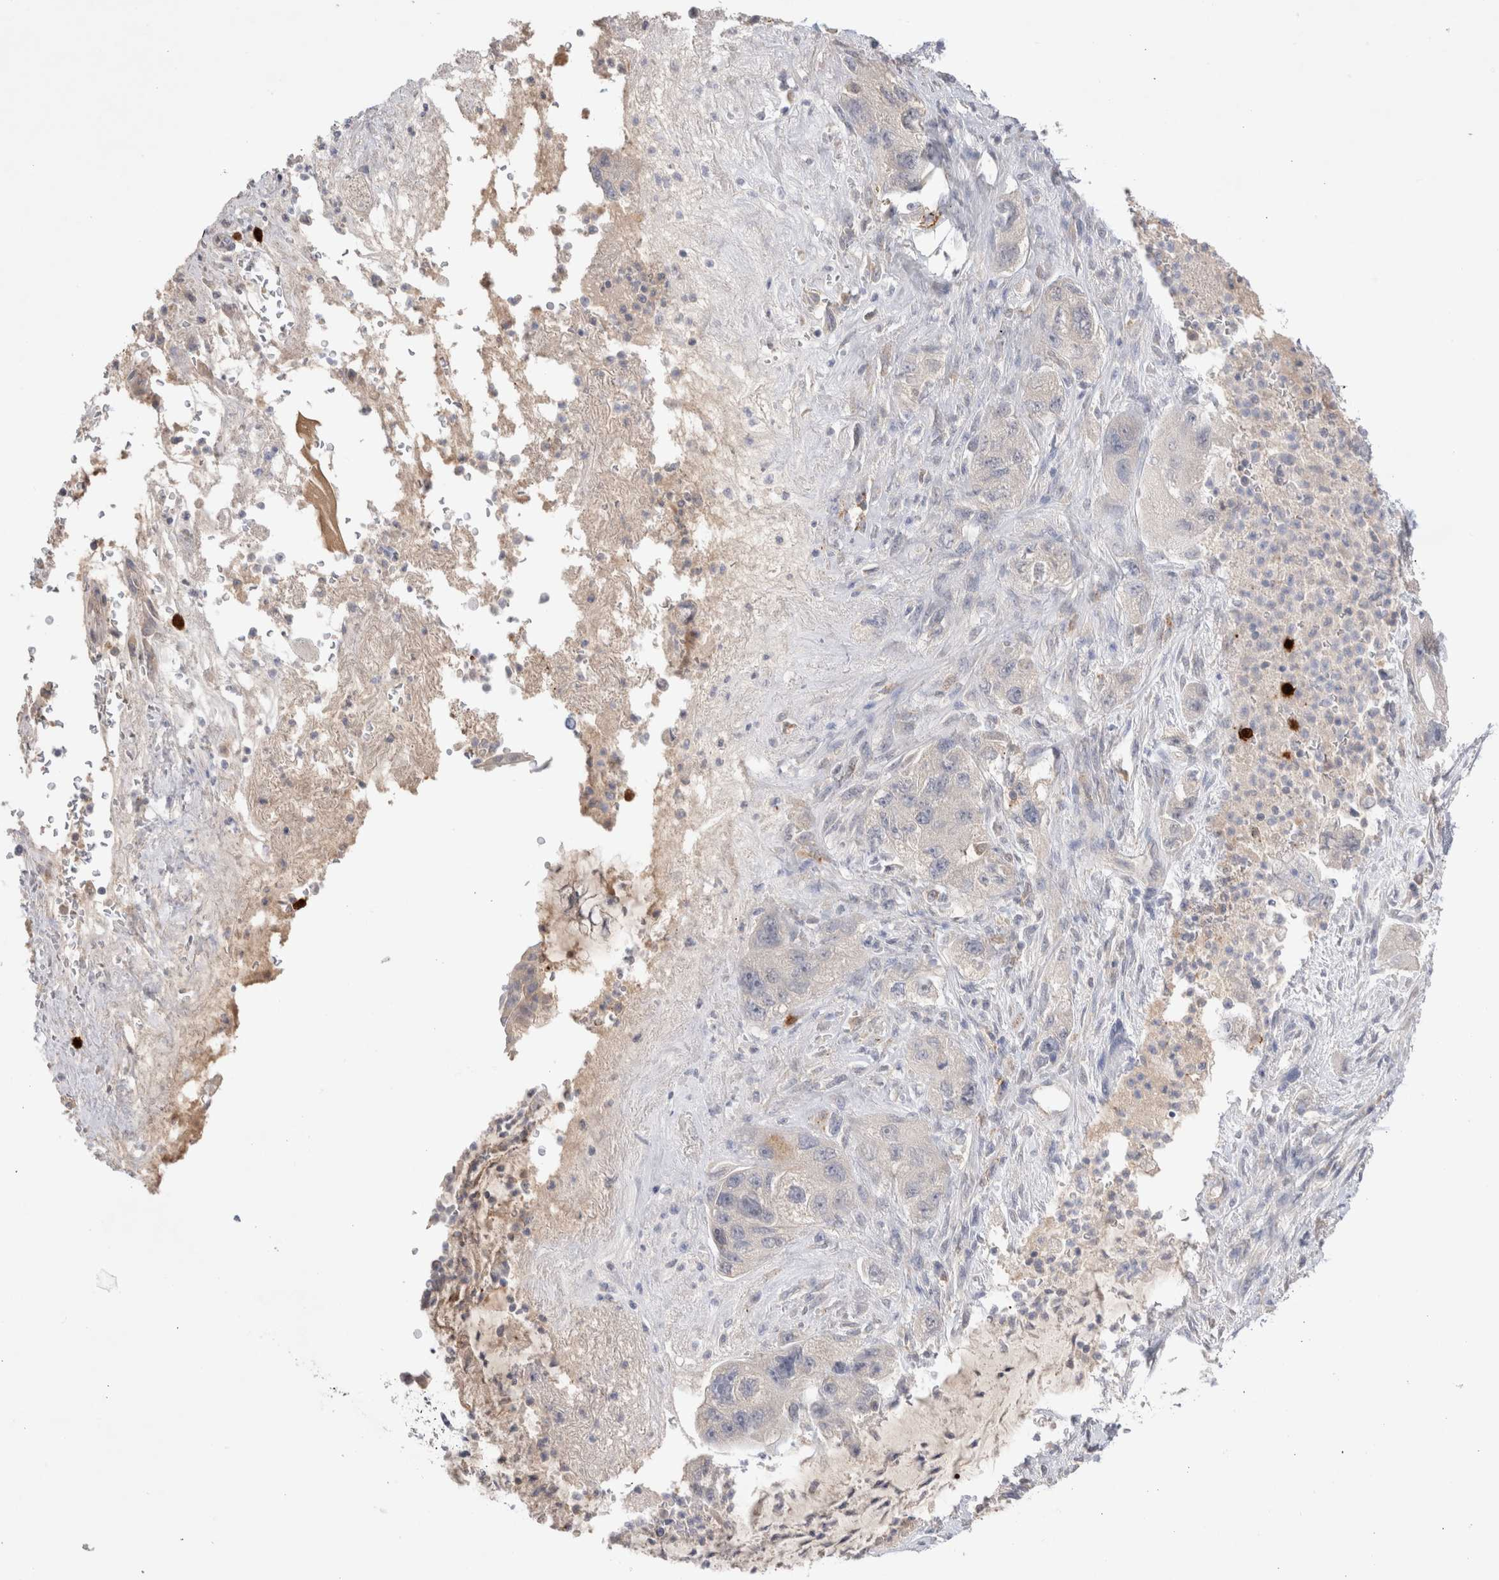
{"staining": {"intensity": "negative", "quantity": "none", "location": "none"}, "tissue": "pancreatic cancer", "cell_type": "Tumor cells", "image_type": "cancer", "snomed": [{"axis": "morphology", "description": "Adenocarcinoma, NOS"}, {"axis": "topography", "description": "Pancreas"}], "caption": "The image demonstrates no staining of tumor cells in adenocarcinoma (pancreatic).", "gene": "HPGDS", "patient": {"sex": "female", "age": 73}}